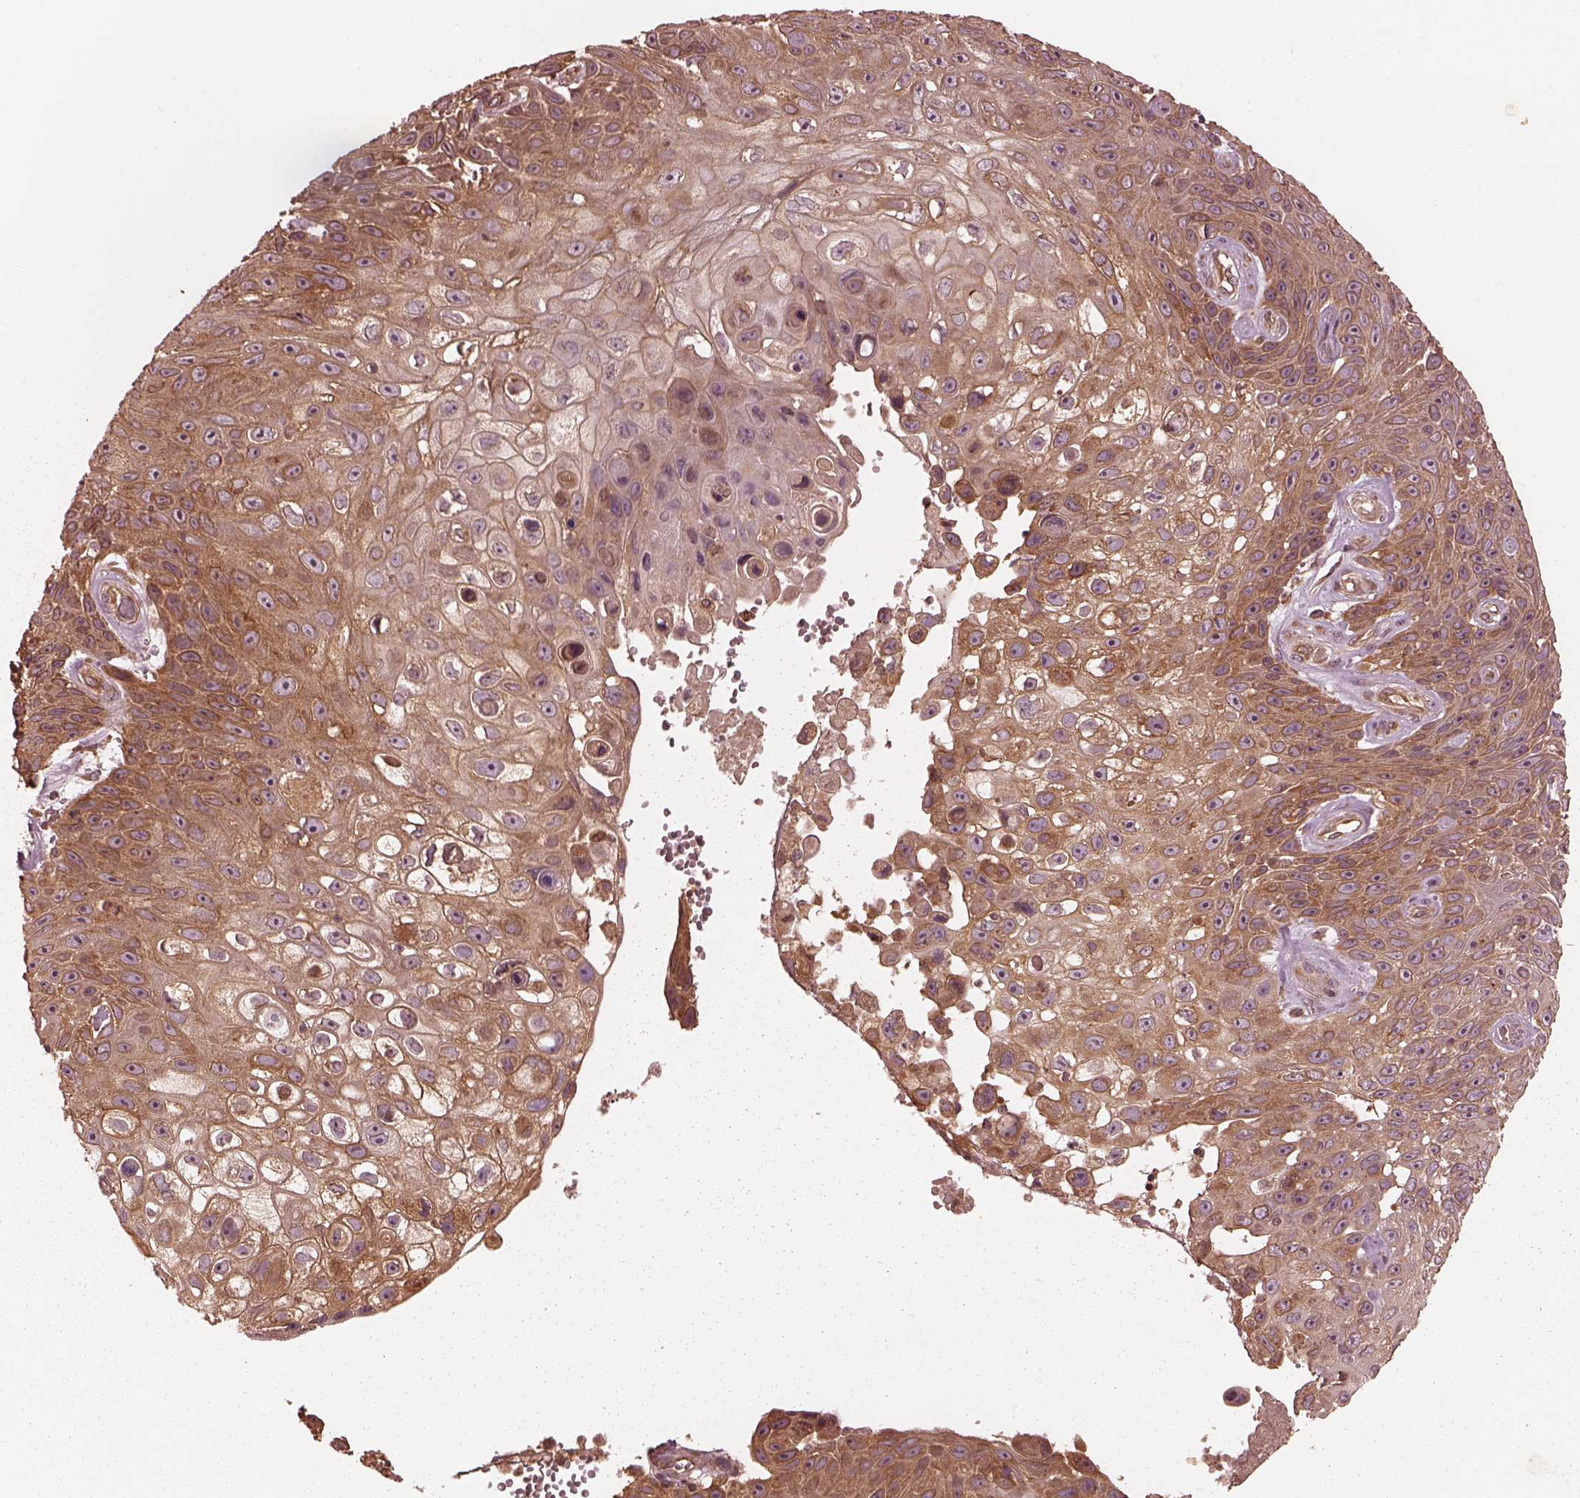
{"staining": {"intensity": "moderate", "quantity": "25%-75%", "location": "cytoplasmic/membranous"}, "tissue": "skin cancer", "cell_type": "Tumor cells", "image_type": "cancer", "snomed": [{"axis": "morphology", "description": "Squamous cell carcinoma, NOS"}, {"axis": "topography", "description": "Skin"}], "caption": "Immunohistochemistry (DAB) staining of skin squamous cell carcinoma demonstrates moderate cytoplasmic/membranous protein expression in approximately 25%-75% of tumor cells.", "gene": "PIK3R2", "patient": {"sex": "male", "age": 82}}